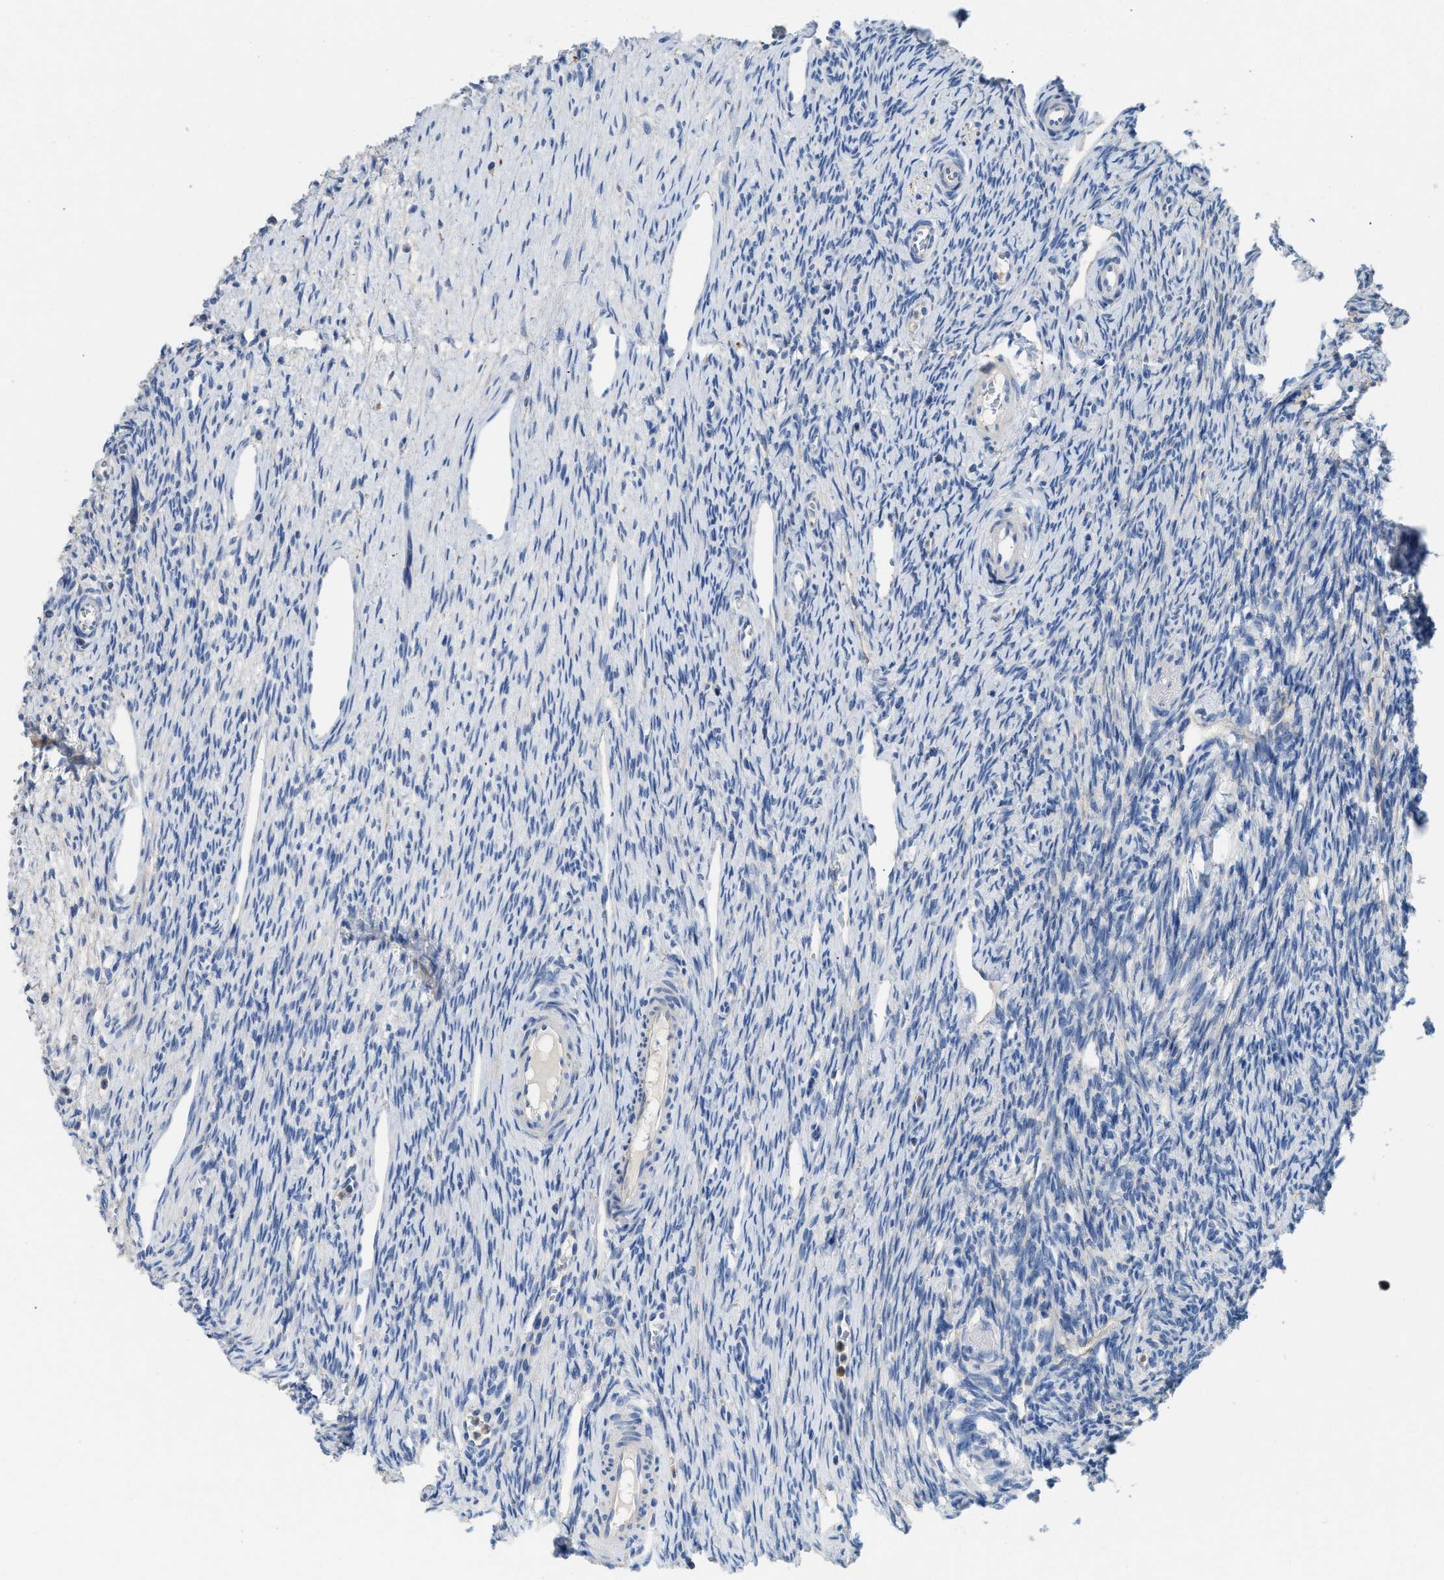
{"staining": {"intensity": "negative", "quantity": "none", "location": "none"}, "tissue": "ovary", "cell_type": "Follicle cells", "image_type": "normal", "snomed": [{"axis": "morphology", "description": "Normal tissue, NOS"}, {"axis": "topography", "description": "Ovary"}], "caption": "Protein analysis of normal ovary reveals no significant positivity in follicle cells. Brightfield microscopy of immunohistochemistry (IHC) stained with DAB (3,3'-diaminobenzidine) (brown) and hematoxylin (blue), captured at high magnification.", "gene": "SLC25A13", "patient": {"sex": "female", "age": 33}}